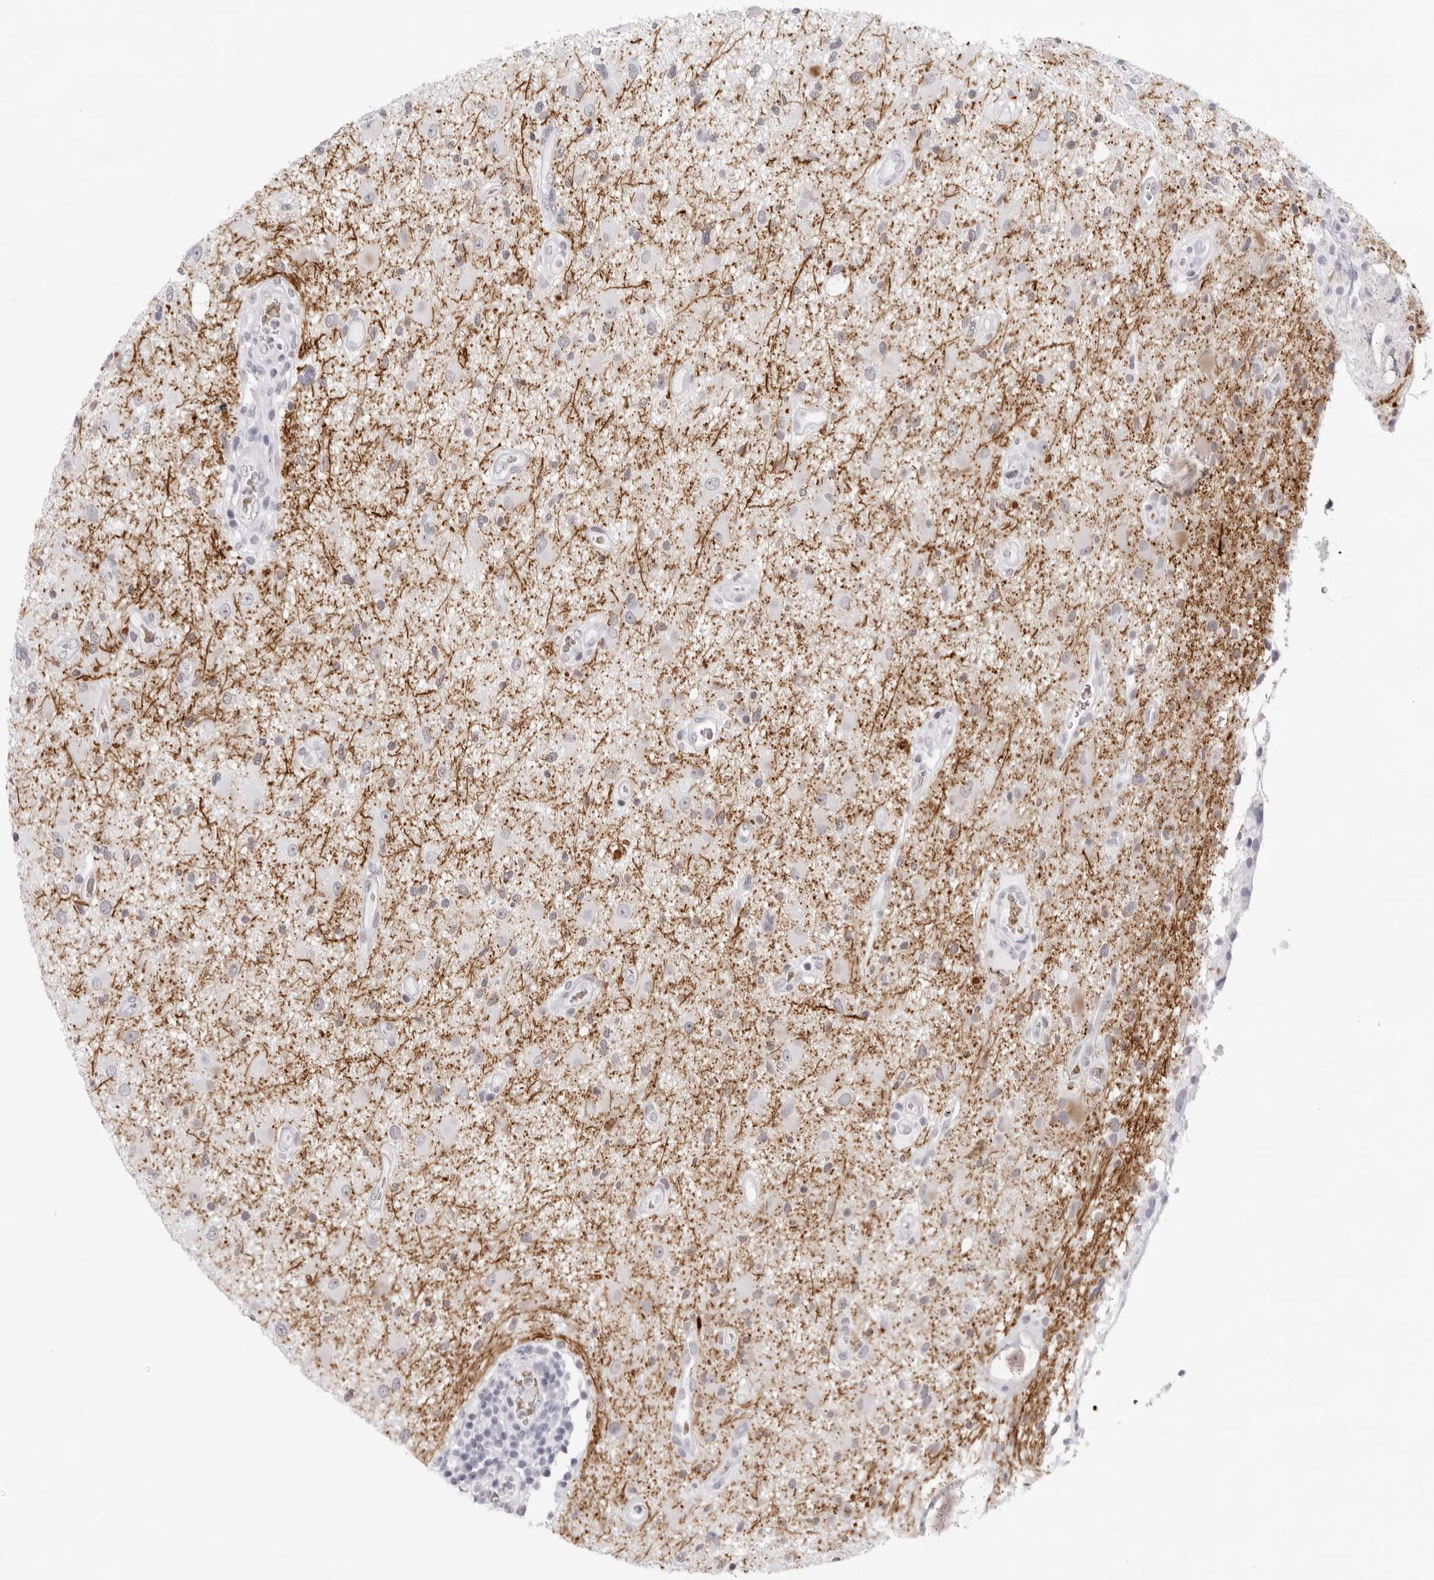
{"staining": {"intensity": "negative", "quantity": "none", "location": "none"}, "tissue": "glioma", "cell_type": "Tumor cells", "image_type": "cancer", "snomed": [{"axis": "morphology", "description": "Glioma, malignant, High grade"}, {"axis": "topography", "description": "Brain"}], "caption": "Tumor cells show no significant protein positivity in glioma.", "gene": "SPTA1", "patient": {"sex": "male", "age": 33}}